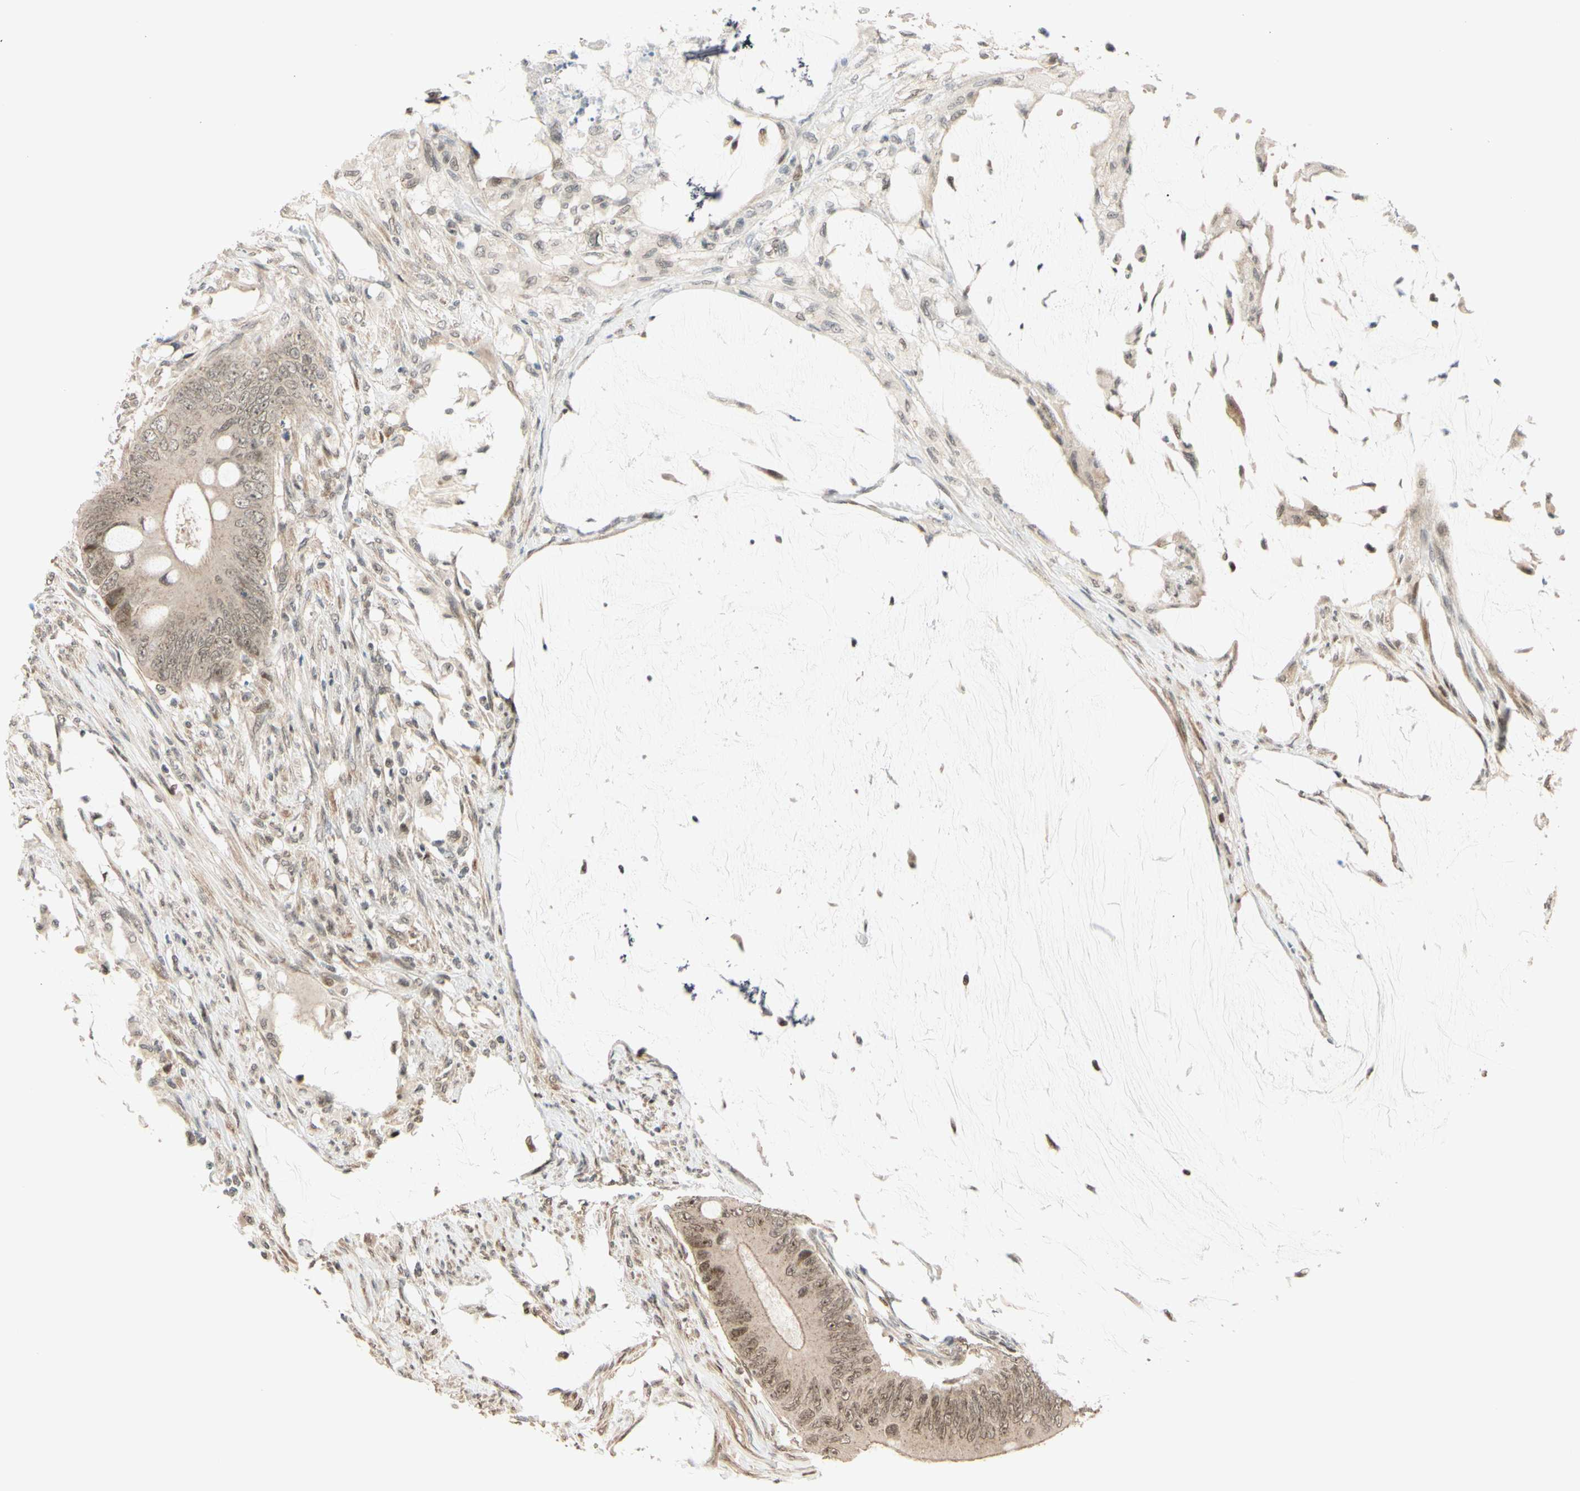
{"staining": {"intensity": "weak", "quantity": ">75%", "location": "cytoplasmic/membranous,nuclear"}, "tissue": "colorectal cancer", "cell_type": "Tumor cells", "image_type": "cancer", "snomed": [{"axis": "morphology", "description": "Adenocarcinoma, NOS"}, {"axis": "topography", "description": "Rectum"}], "caption": "An immunohistochemistry histopathology image of tumor tissue is shown. Protein staining in brown shows weak cytoplasmic/membranous and nuclear positivity in colorectal cancer within tumor cells.", "gene": "BRMS1", "patient": {"sex": "female", "age": 77}}